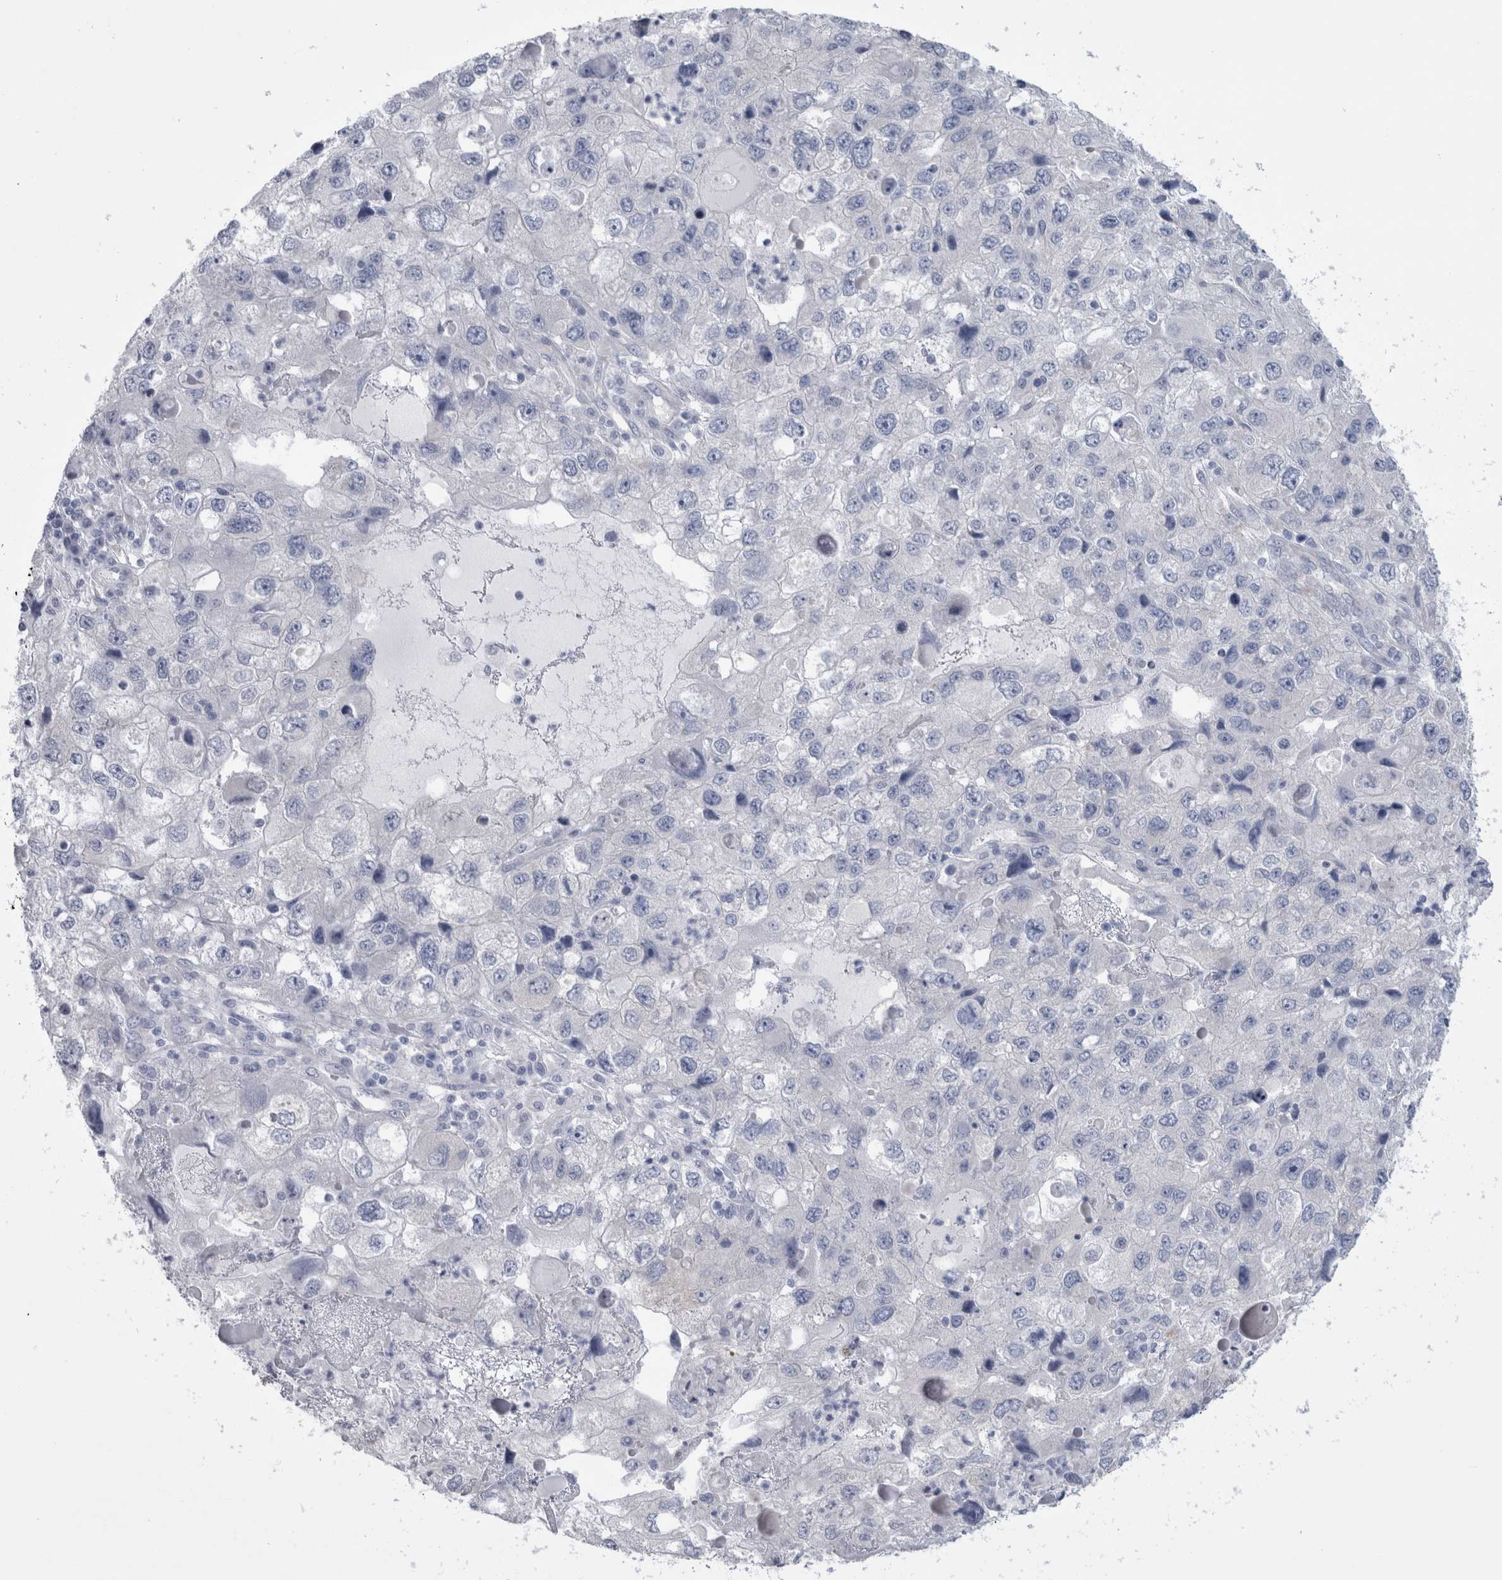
{"staining": {"intensity": "negative", "quantity": "none", "location": "none"}, "tissue": "endometrial cancer", "cell_type": "Tumor cells", "image_type": "cancer", "snomed": [{"axis": "morphology", "description": "Adenocarcinoma, NOS"}, {"axis": "topography", "description": "Endometrium"}], "caption": "DAB (3,3'-diaminobenzidine) immunohistochemical staining of human endometrial cancer (adenocarcinoma) displays no significant expression in tumor cells.", "gene": "GATM", "patient": {"sex": "female", "age": 49}}